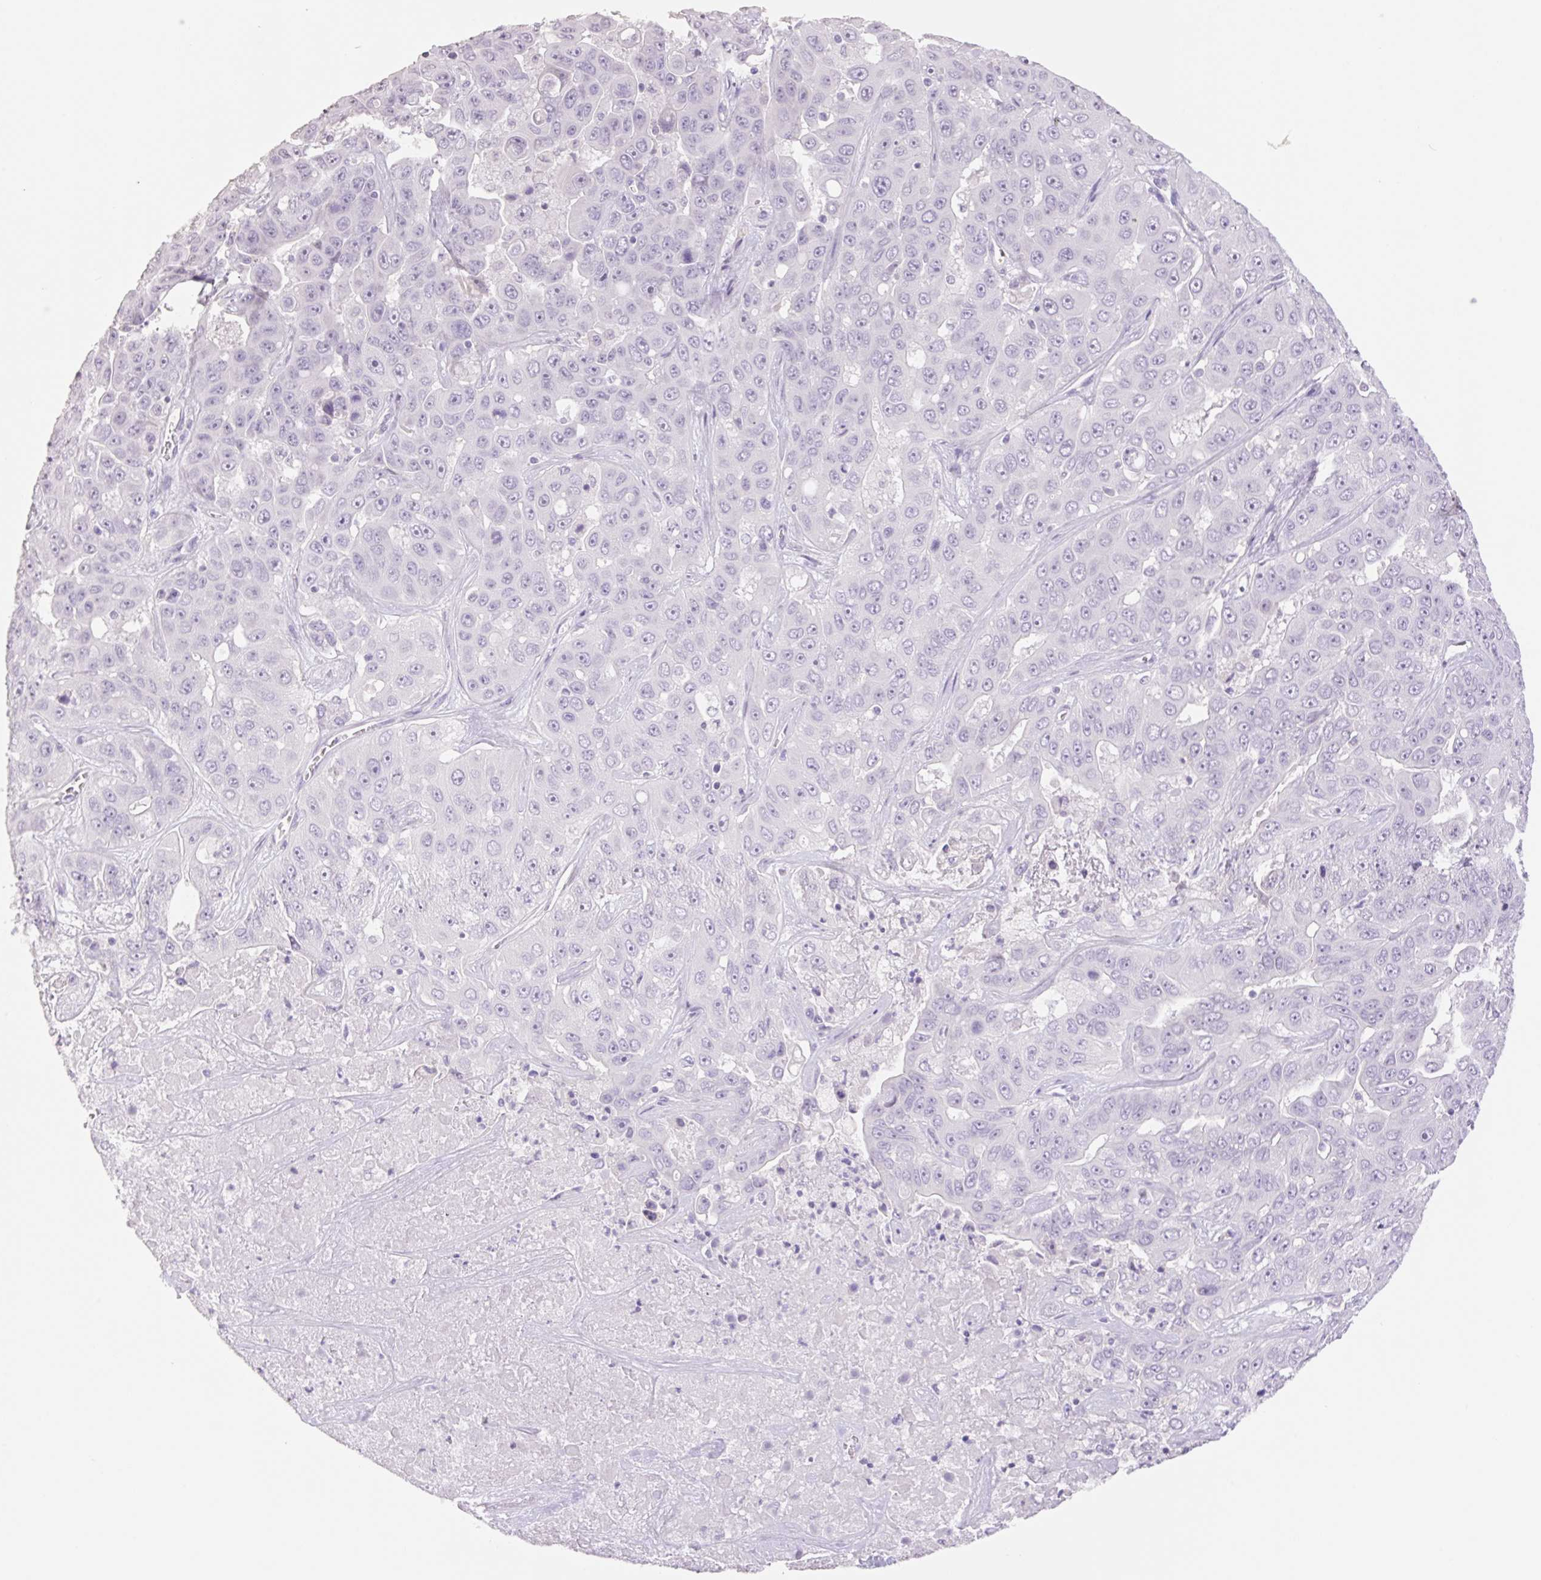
{"staining": {"intensity": "negative", "quantity": "none", "location": "none"}, "tissue": "liver cancer", "cell_type": "Tumor cells", "image_type": "cancer", "snomed": [{"axis": "morphology", "description": "Cholangiocarcinoma"}, {"axis": "topography", "description": "Liver"}], "caption": "Liver cancer (cholangiocarcinoma) stained for a protein using immunohistochemistry shows no expression tumor cells.", "gene": "HCRTR2", "patient": {"sex": "female", "age": 52}}